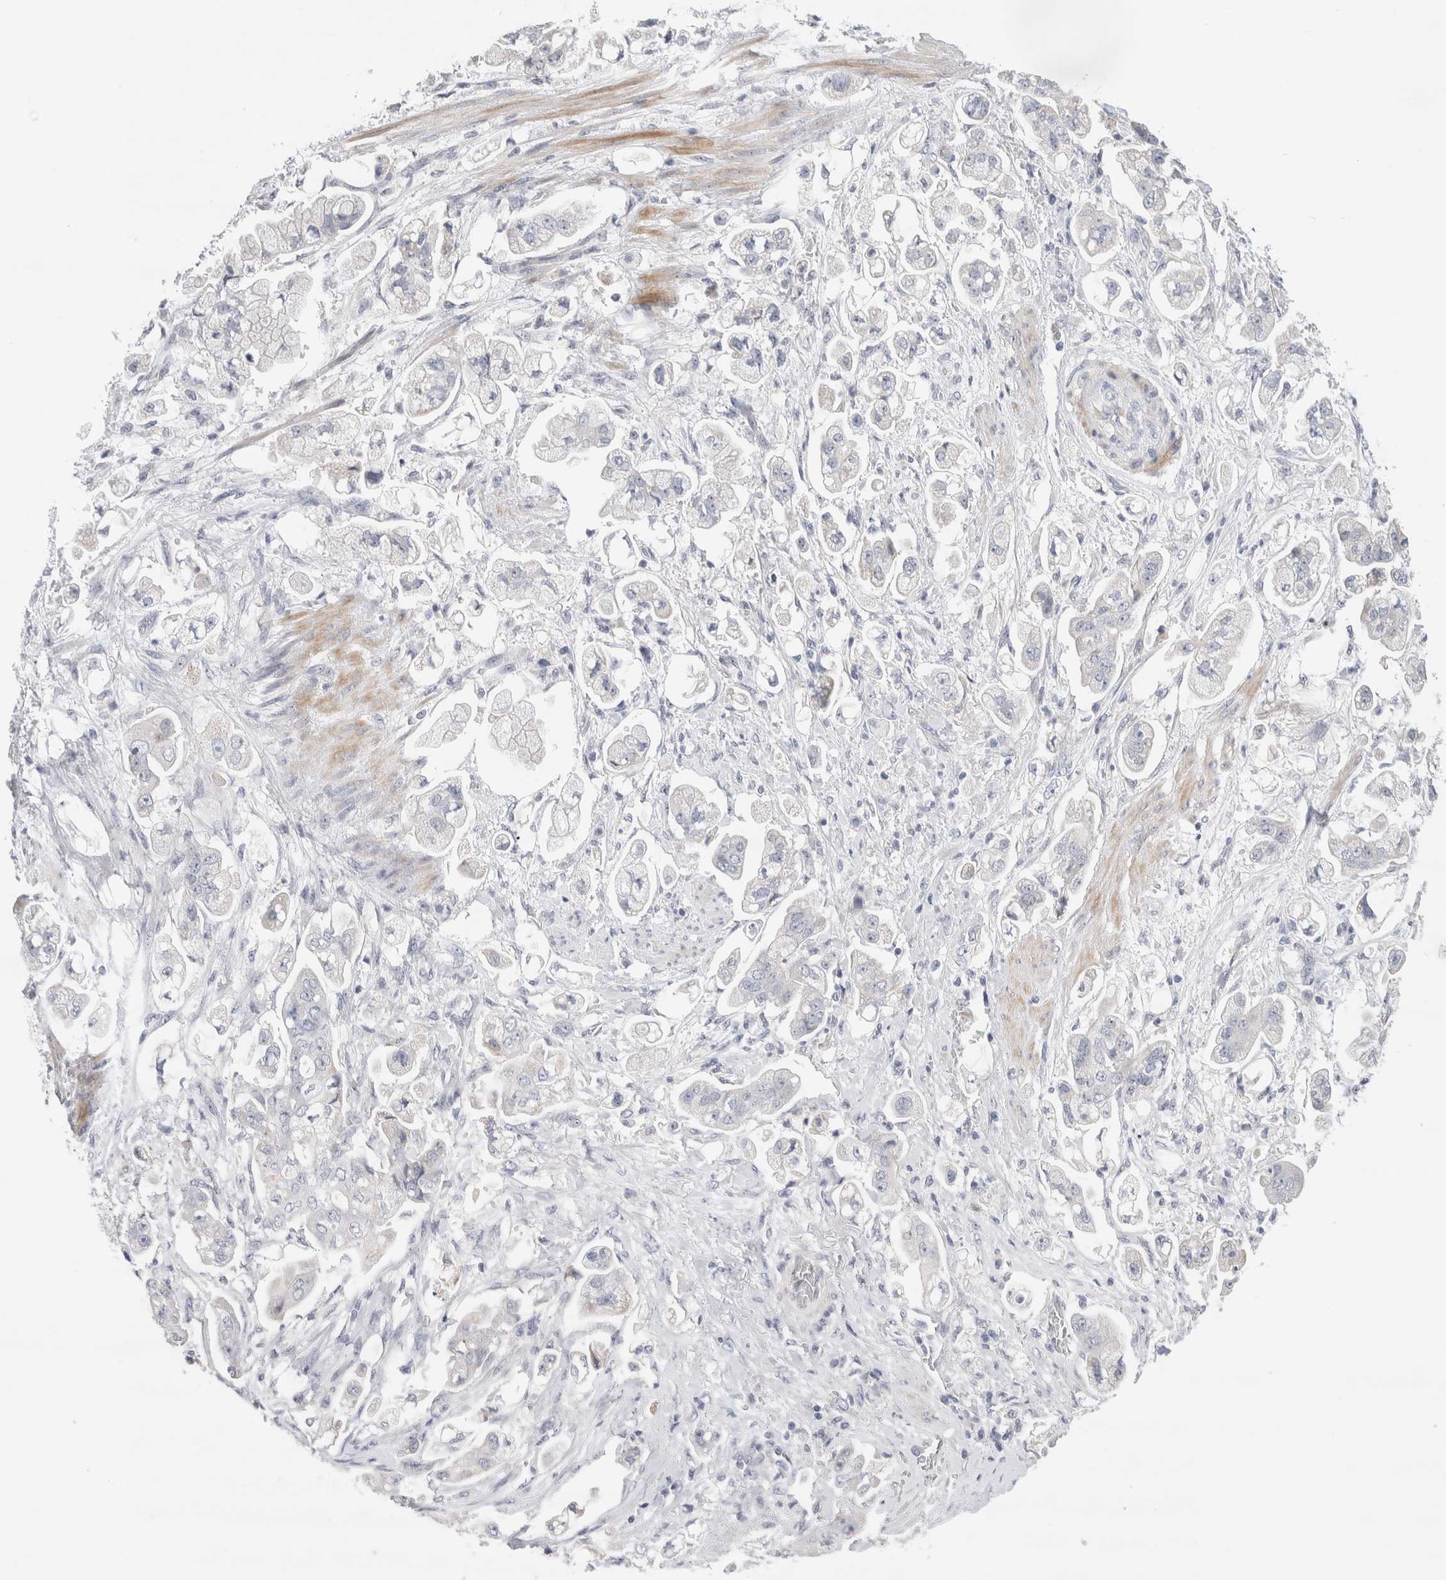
{"staining": {"intensity": "negative", "quantity": "none", "location": "none"}, "tissue": "stomach cancer", "cell_type": "Tumor cells", "image_type": "cancer", "snomed": [{"axis": "morphology", "description": "Adenocarcinoma, NOS"}, {"axis": "topography", "description": "Stomach"}], "caption": "Immunohistochemistry image of neoplastic tissue: human stomach cancer stained with DAB displays no significant protein positivity in tumor cells.", "gene": "ECHDC2", "patient": {"sex": "male", "age": 62}}